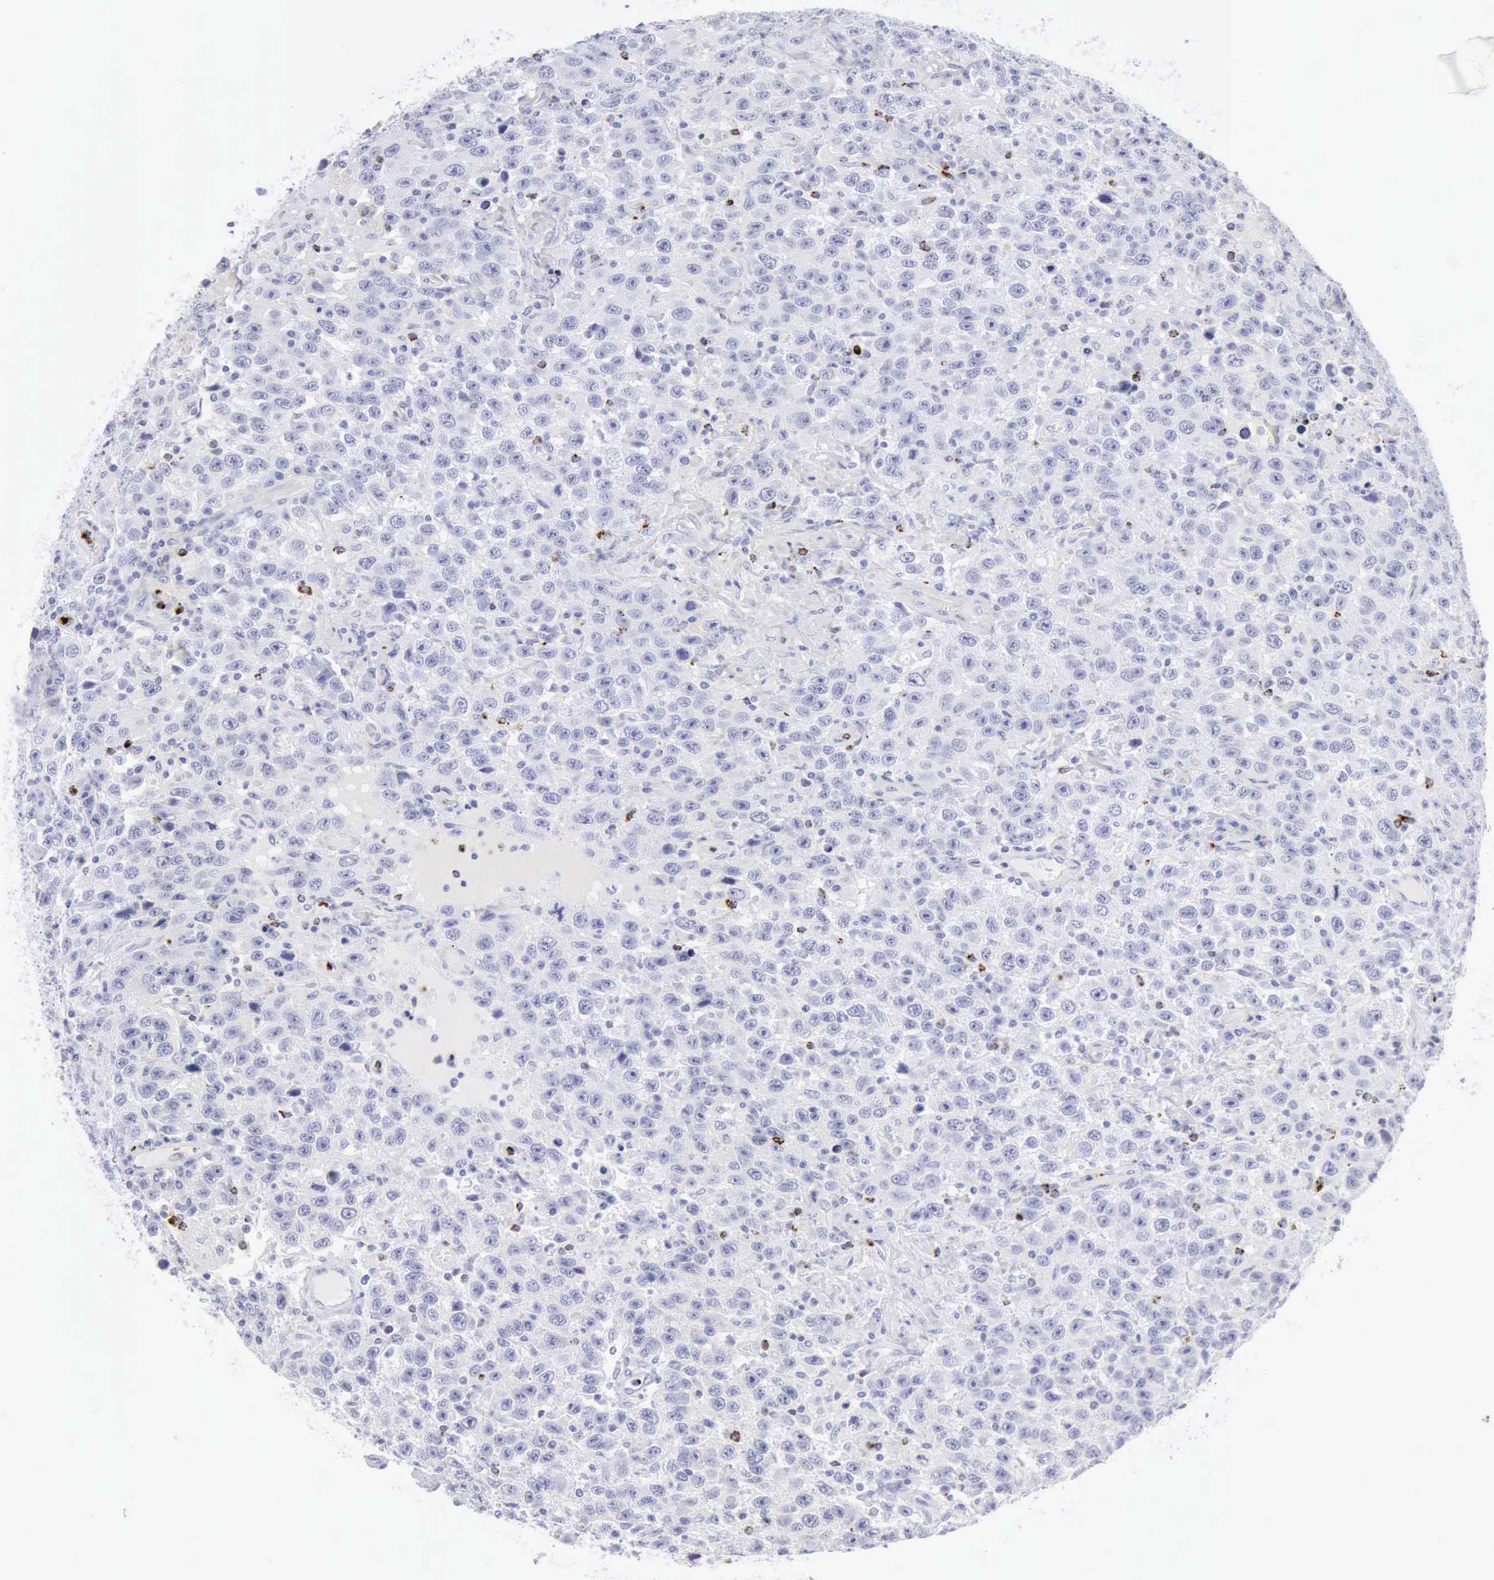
{"staining": {"intensity": "negative", "quantity": "none", "location": "none"}, "tissue": "testis cancer", "cell_type": "Tumor cells", "image_type": "cancer", "snomed": [{"axis": "morphology", "description": "Seminoma, NOS"}, {"axis": "topography", "description": "Testis"}], "caption": "Protein analysis of testis seminoma reveals no significant positivity in tumor cells.", "gene": "GZMB", "patient": {"sex": "male", "age": 41}}